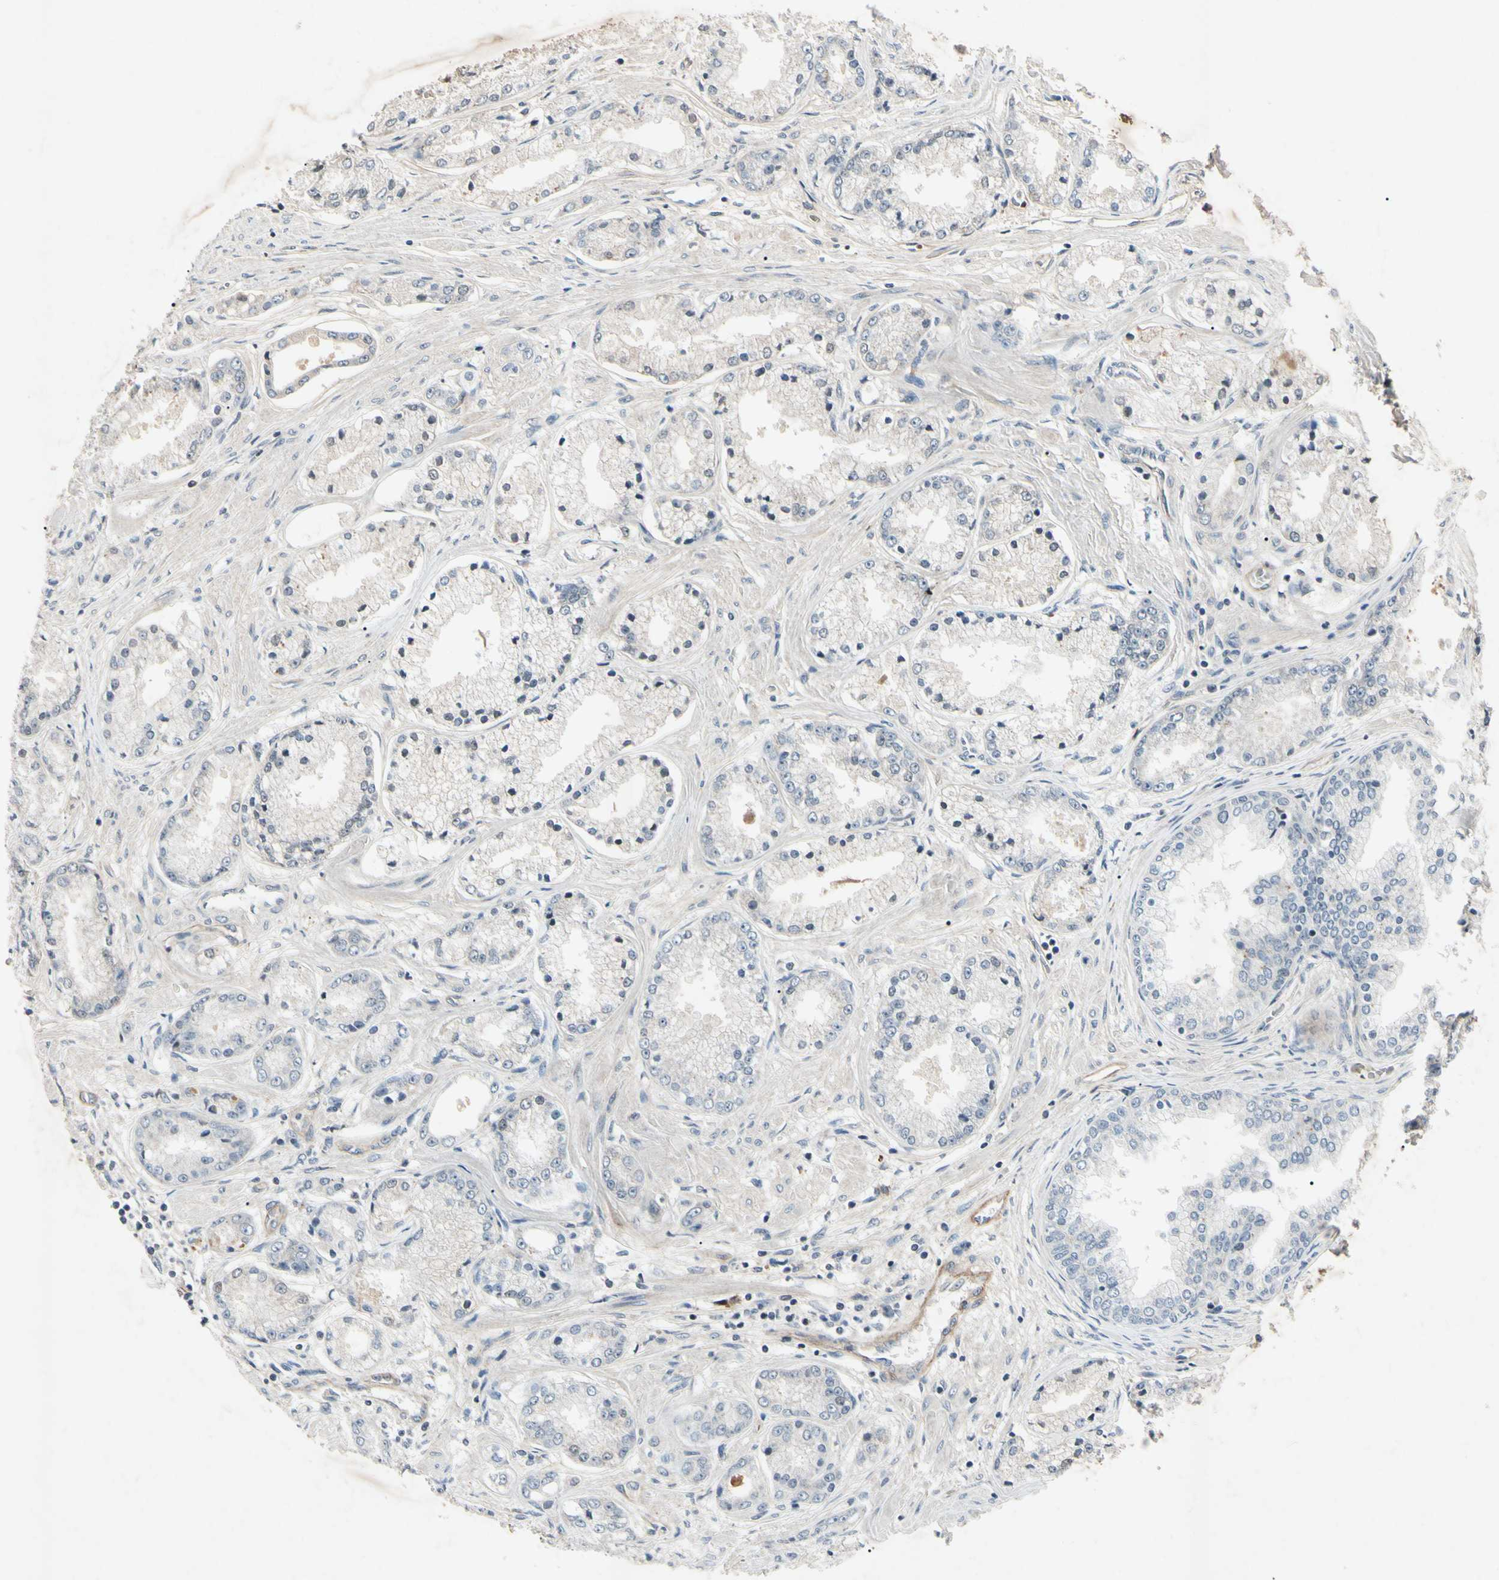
{"staining": {"intensity": "negative", "quantity": "none", "location": "none"}, "tissue": "prostate cancer", "cell_type": "Tumor cells", "image_type": "cancer", "snomed": [{"axis": "morphology", "description": "Adenocarcinoma, High grade"}, {"axis": "topography", "description": "Prostate"}], "caption": "Tumor cells show no significant positivity in prostate cancer (high-grade adenocarcinoma). Brightfield microscopy of immunohistochemistry stained with DAB (3,3'-diaminobenzidine) (brown) and hematoxylin (blue), captured at high magnification.", "gene": "AEBP1", "patient": {"sex": "male", "age": 59}}